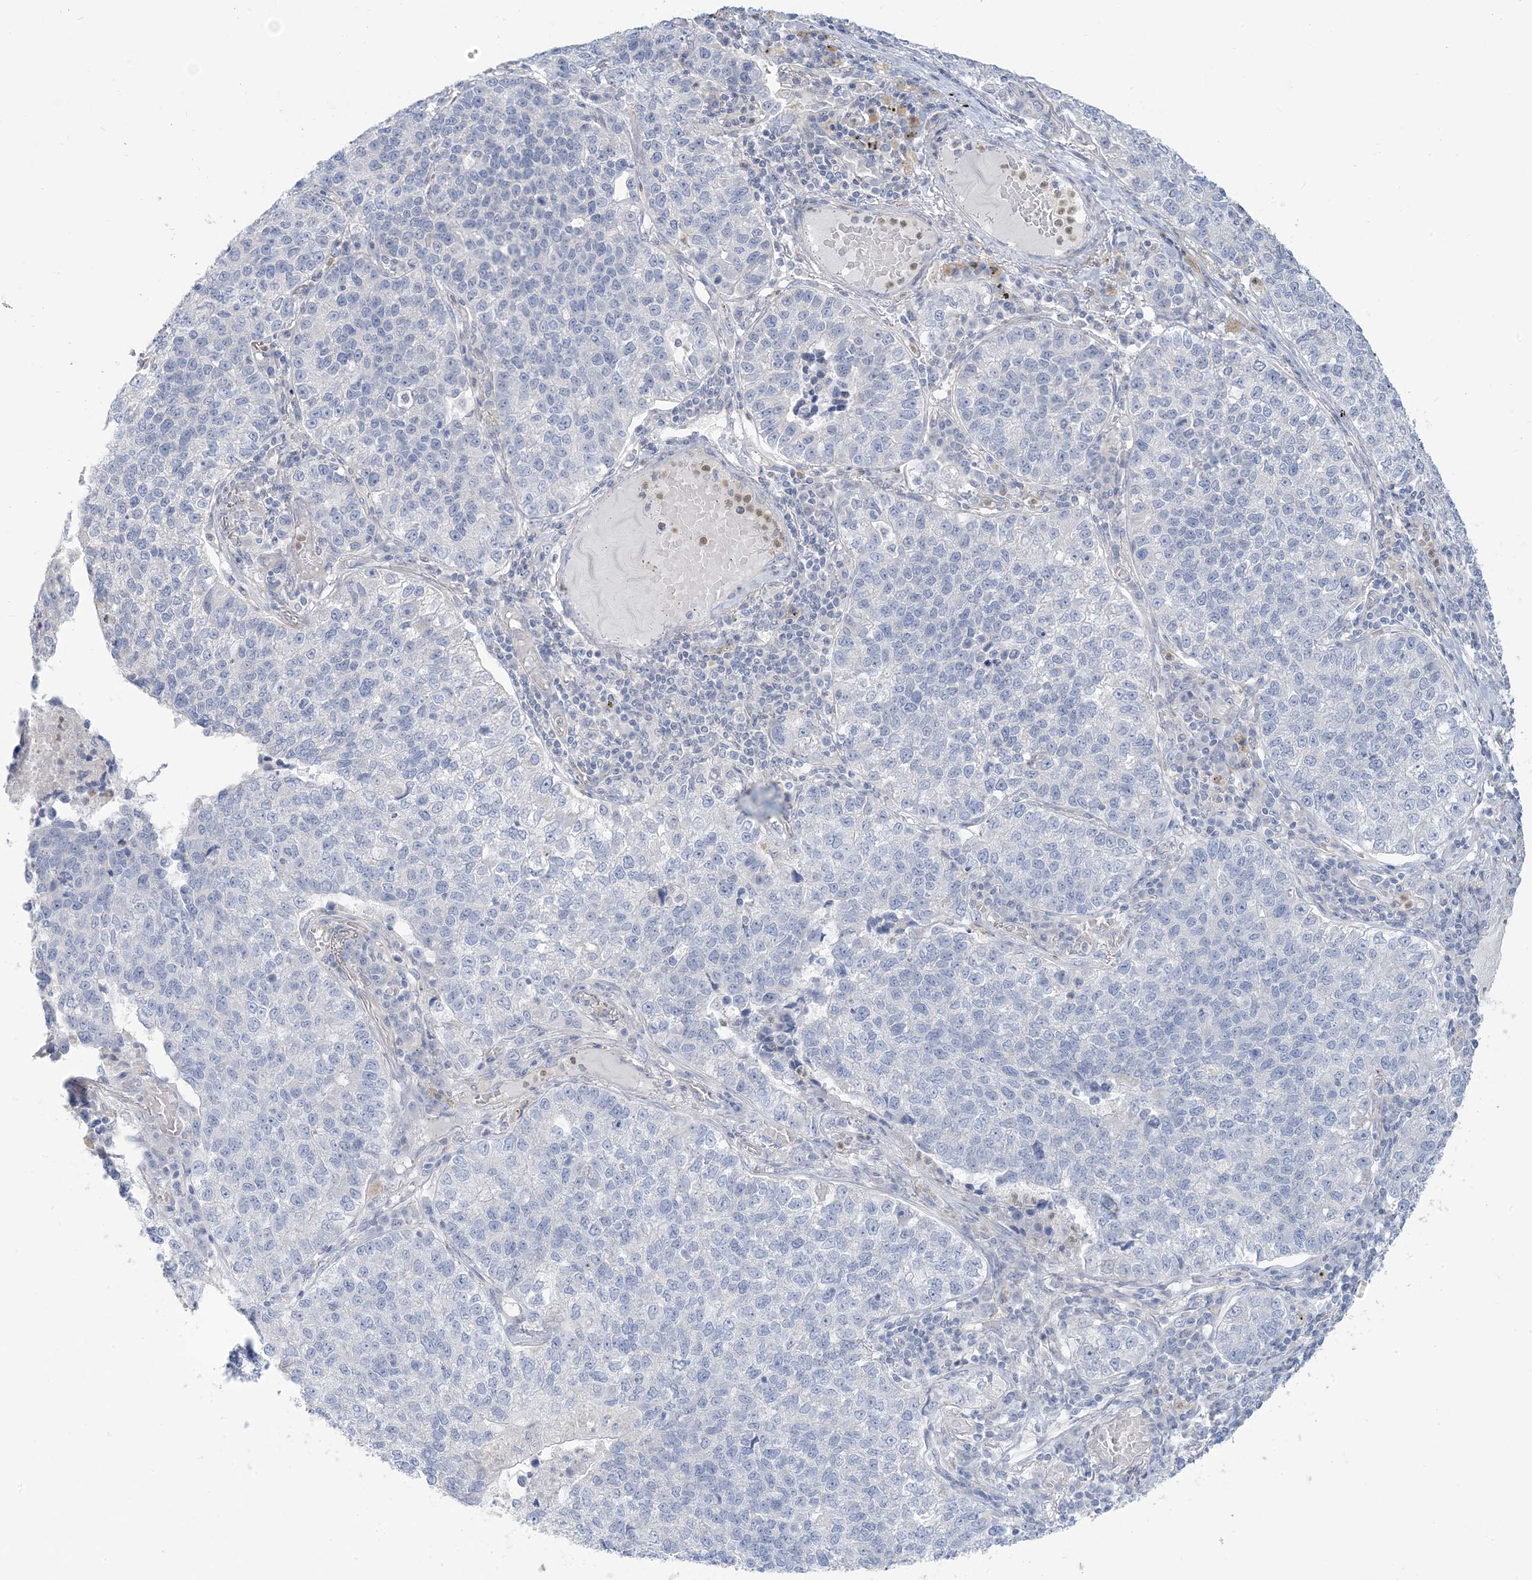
{"staining": {"intensity": "negative", "quantity": "none", "location": "none"}, "tissue": "lung cancer", "cell_type": "Tumor cells", "image_type": "cancer", "snomed": [{"axis": "morphology", "description": "Adenocarcinoma, NOS"}, {"axis": "topography", "description": "Lung"}], "caption": "This image is of adenocarcinoma (lung) stained with immunohistochemistry (IHC) to label a protein in brown with the nuclei are counter-stained blue. There is no expression in tumor cells.", "gene": "MTHFD2L", "patient": {"sex": "male", "age": 49}}